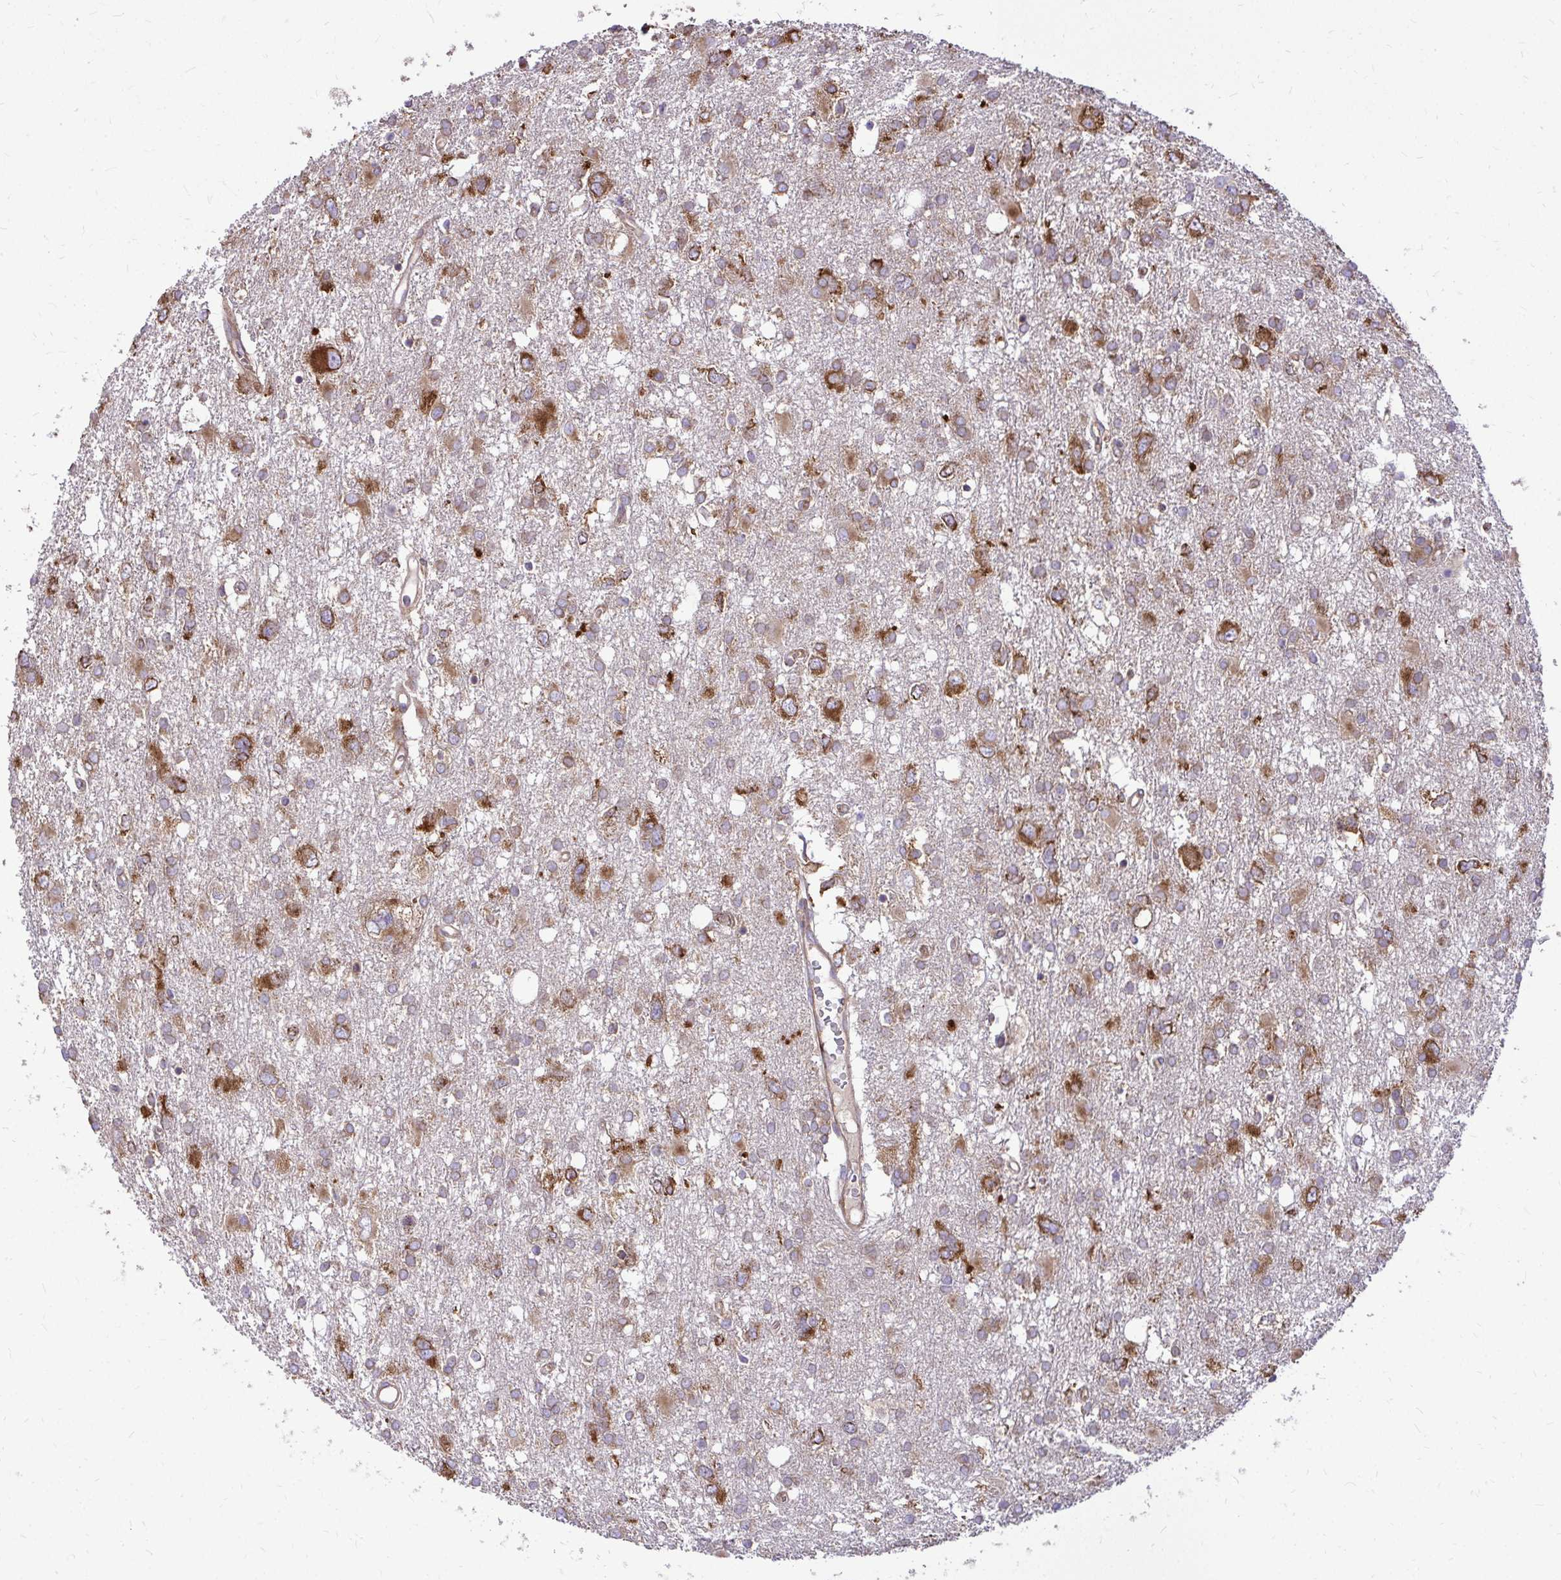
{"staining": {"intensity": "strong", "quantity": "25%-75%", "location": "cytoplasmic/membranous"}, "tissue": "glioma", "cell_type": "Tumor cells", "image_type": "cancer", "snomed": [{"axis": "morphology", "description": "Glioma, malignant, High grade"}, {"axis": "topography", "description": "Brain"}], "caption": "Strong cytoplasmic/membranous expression for a protein is seen in approximately 25%-75% of tumor cells of glioma using immunohistochemistry.", "gene": "FMR1", "patient": {"sex": "male", "age": 61}}